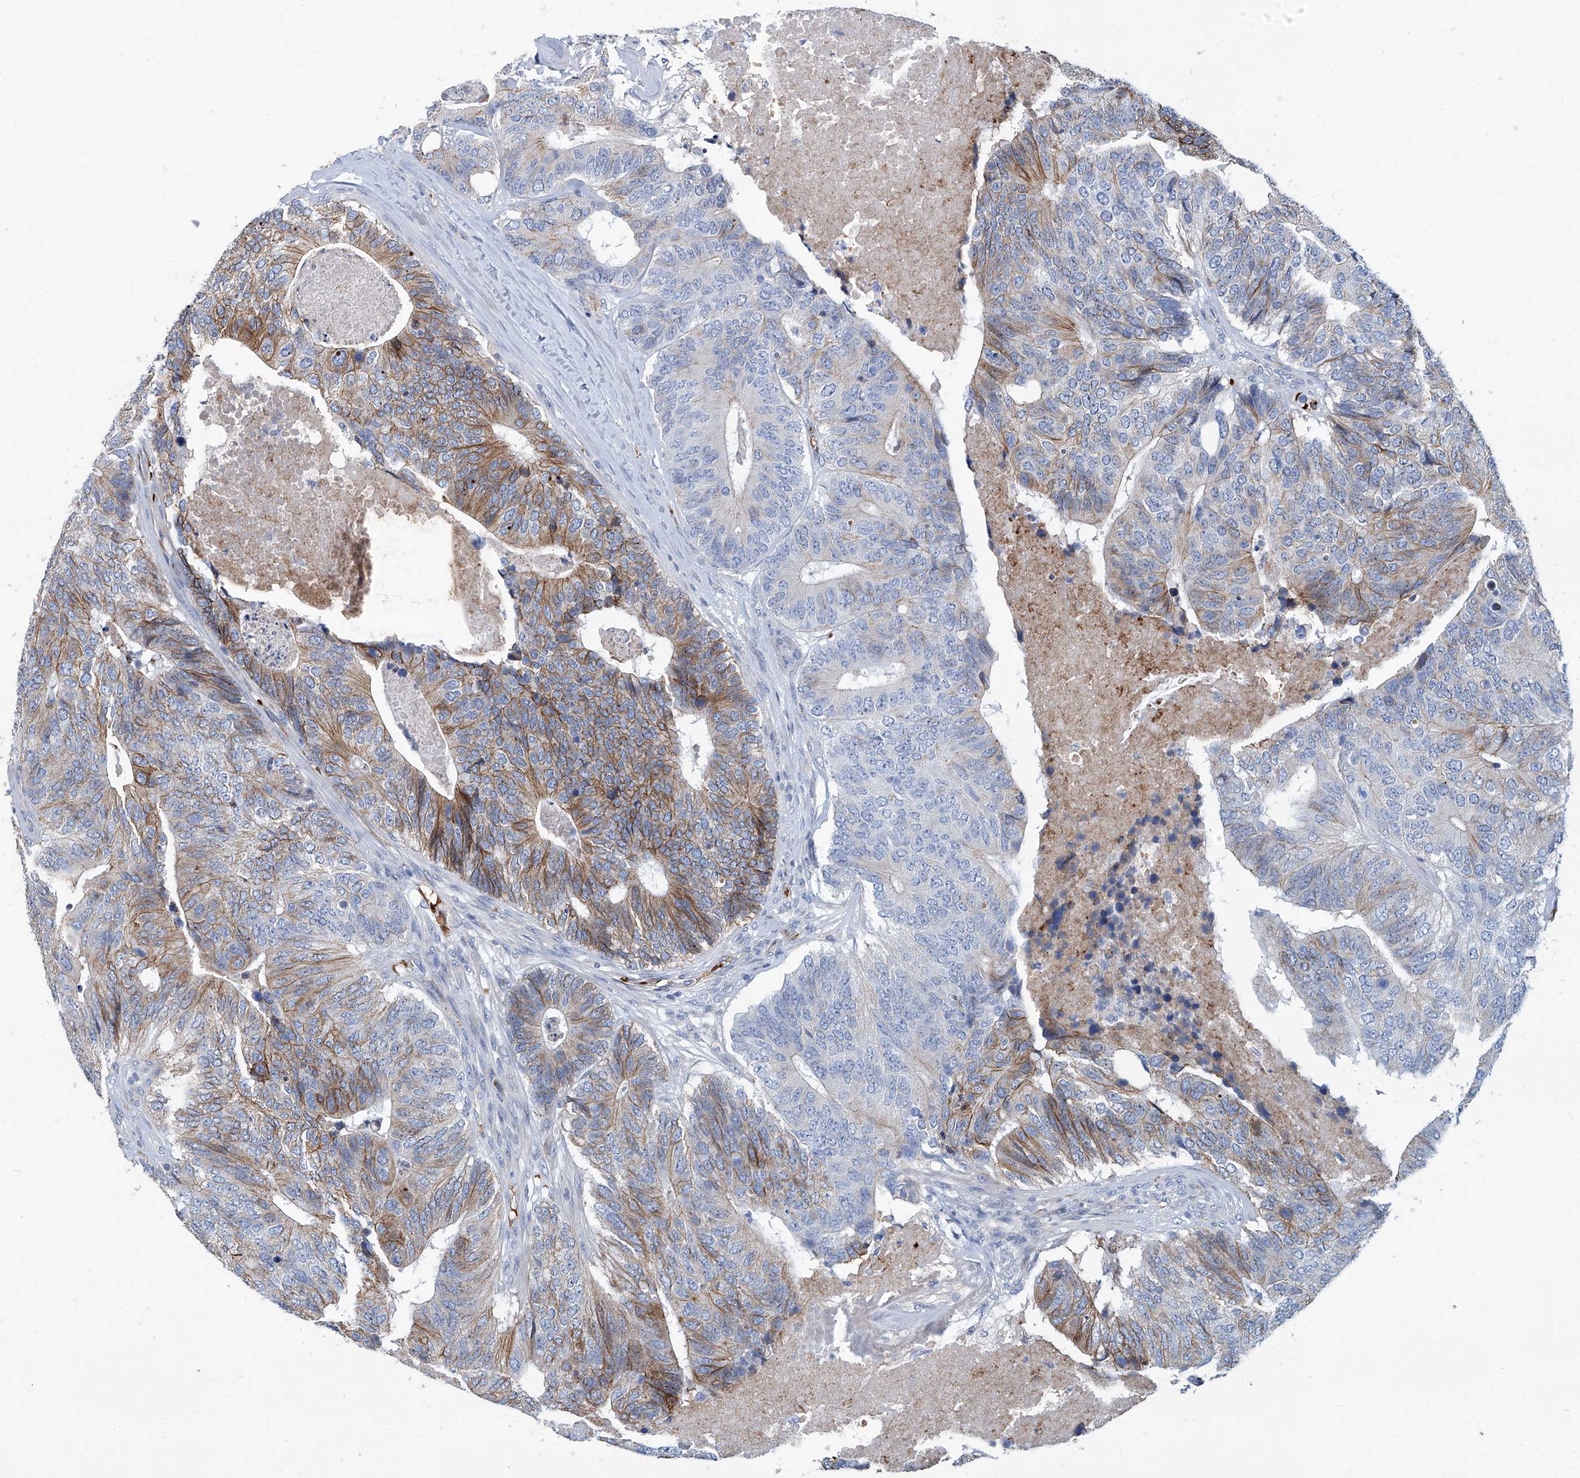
{"staining": {"intensity": "moderate", "quantity": "25%-75%", "location": "cytoplasmic/membranous"}, "tissue": "colorectal cancer", "cell_type": "Tumor cells", "image_type": "cancer", "snomed": [{"axis": "morphology", "description": "Adenocarcinoma, NOS"}, {"axis": "topography", "description": "Colon"}], "caption": "Immunohistochemistry image of neoplastic tissue: human colorectal cancer (adenocarcinoma) stained using immunohistochemistry (IHC) displays medium levels of moderate protein expression localized specifically in the cytoplasmic/membranous of tumor cells, appearing as a cytoplasmic/membranous brown color.", "gene": "FPR2", "patient": {"sex": "female", "age": 67}}